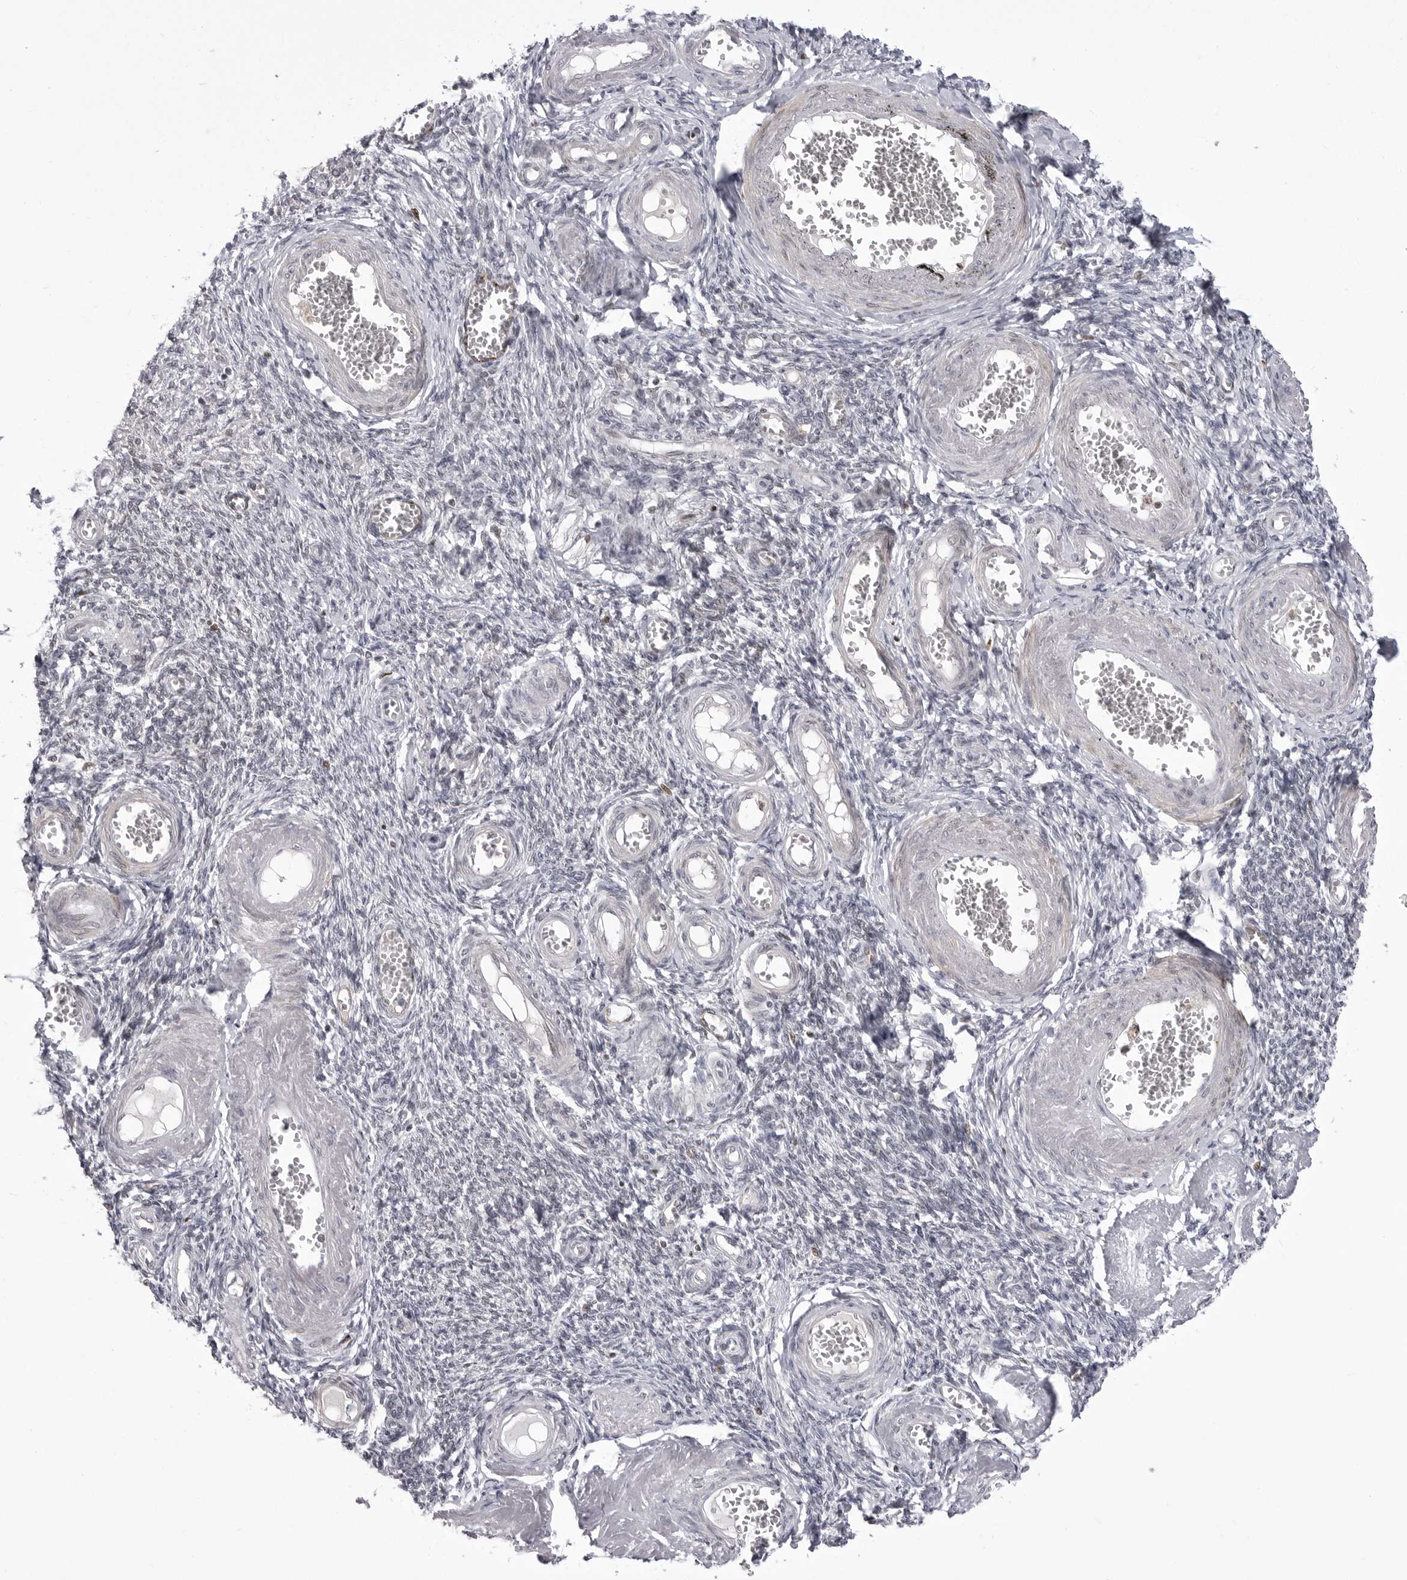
{"staining": {"intensity": "negative", "quantity": "none", "location": "none"}, "tissue": "adipose tissue", "cell_type": "Adipocytes", "image_type": "normal", "snomed": [{"axis": "morphology", "description": "Normal tissue, NOS"}, {"axis": "topography", "description": "Vascular tissue"}, {"axis": "topography", "description": "Fallopian tube"}, {"axis": "topography", "description": "Ovary"}], "caption": "Immunohistochemical staining of unremarkable adipose tissue shows no significant staining in adipocytes.", "gene": "PTK2B", "patient": {"sex": "female", "age": 67}}